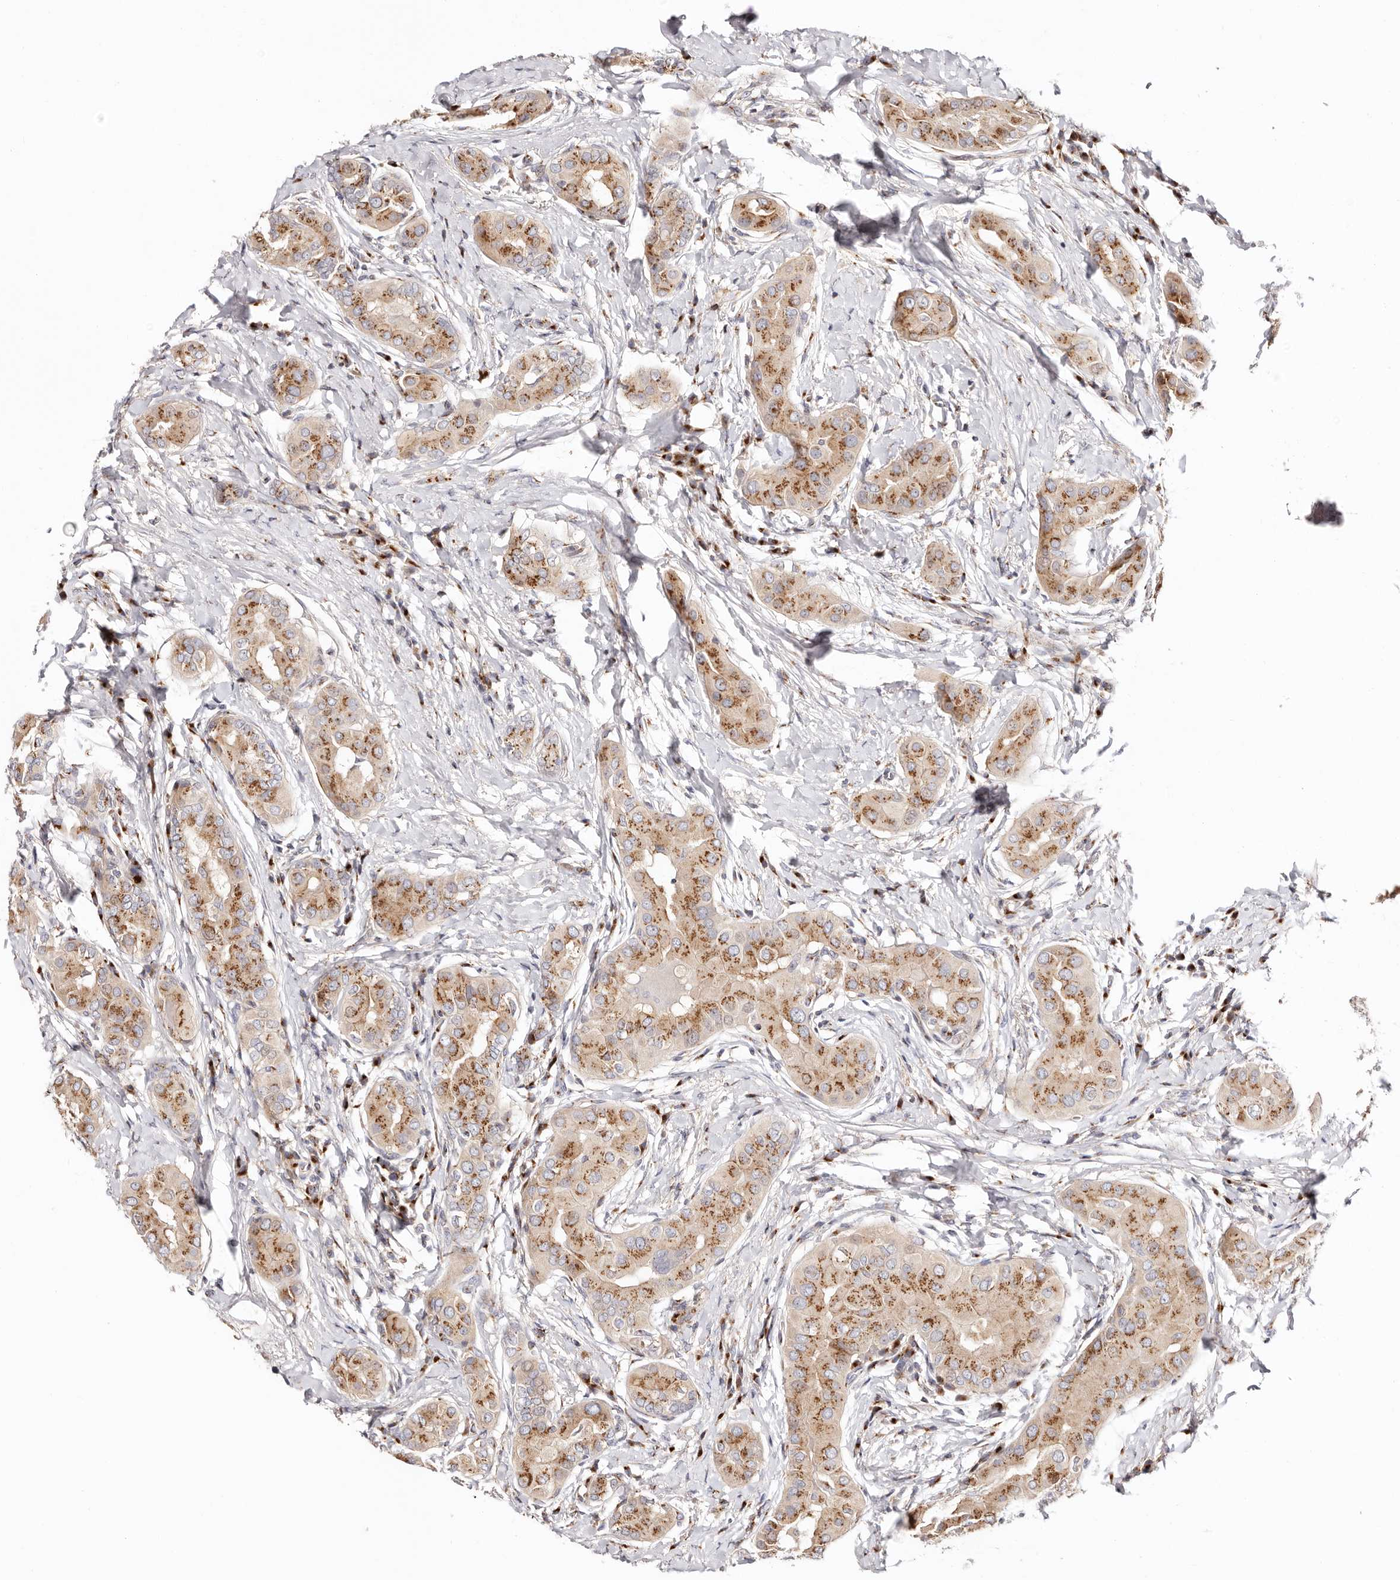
{"staining": {"intensity": "moderate", "quantity": ">75%", "location": "cytoplasmic/membranous"}, "tissue": "thyroid cancer", "cell_type": "Tumor cells", "image_type": "cancer", "snomed": [{"axis": "morphology", "description": "Papillary adenocarcinoma, NOS"}, {"axis": "topography", "description": "Thyroid gland"}], "caption": "Papillary adenocarcinoma (thyroid) stained with DAB immunohistochemistry demonstrates medium levels of moderate cytoplasmic/membranous expression in about >75% of tumor cells.", "gene": "MAPK6", "patient": {"sex": "male", "age": 33}}